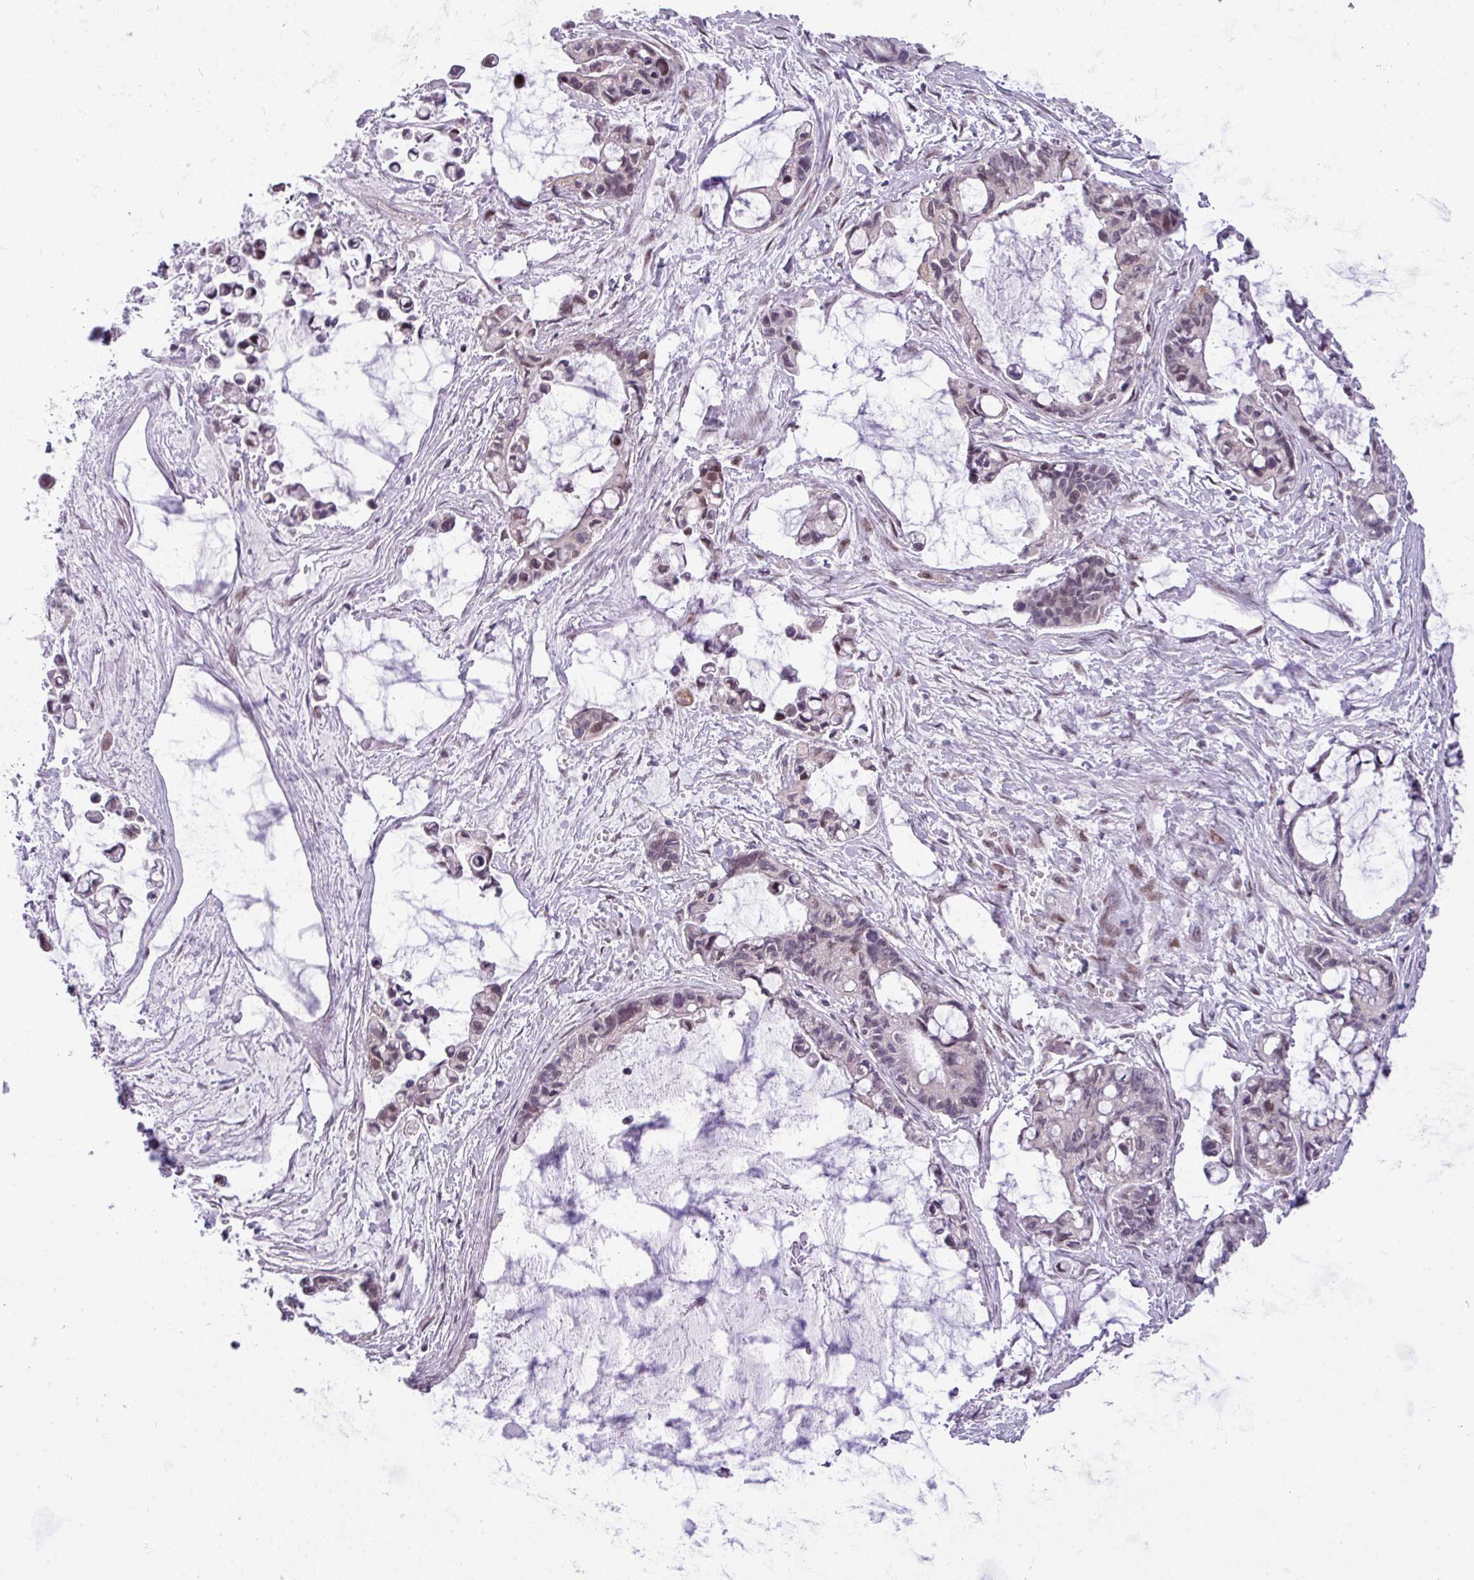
{"staining": {"intensity": "negative", "quantity": "none", "location": "none"}, "tissue": "ovarian cancer", "cell_type": "Tumor cells", "image_type": "cancer", "snomed": [{"axis": "morphology", "description": "Cystadenocarcinoma, mucinous, NOS"}, {"axis": "topography", "description": "Ovary"}], "caption": "Protein analysis of mucinous cystadenocarcinoma (ovarian) reveals no significant staining in tumor cells.", "gene": "SLC66A2", "patient": {"sex": "female", "age": 63}}